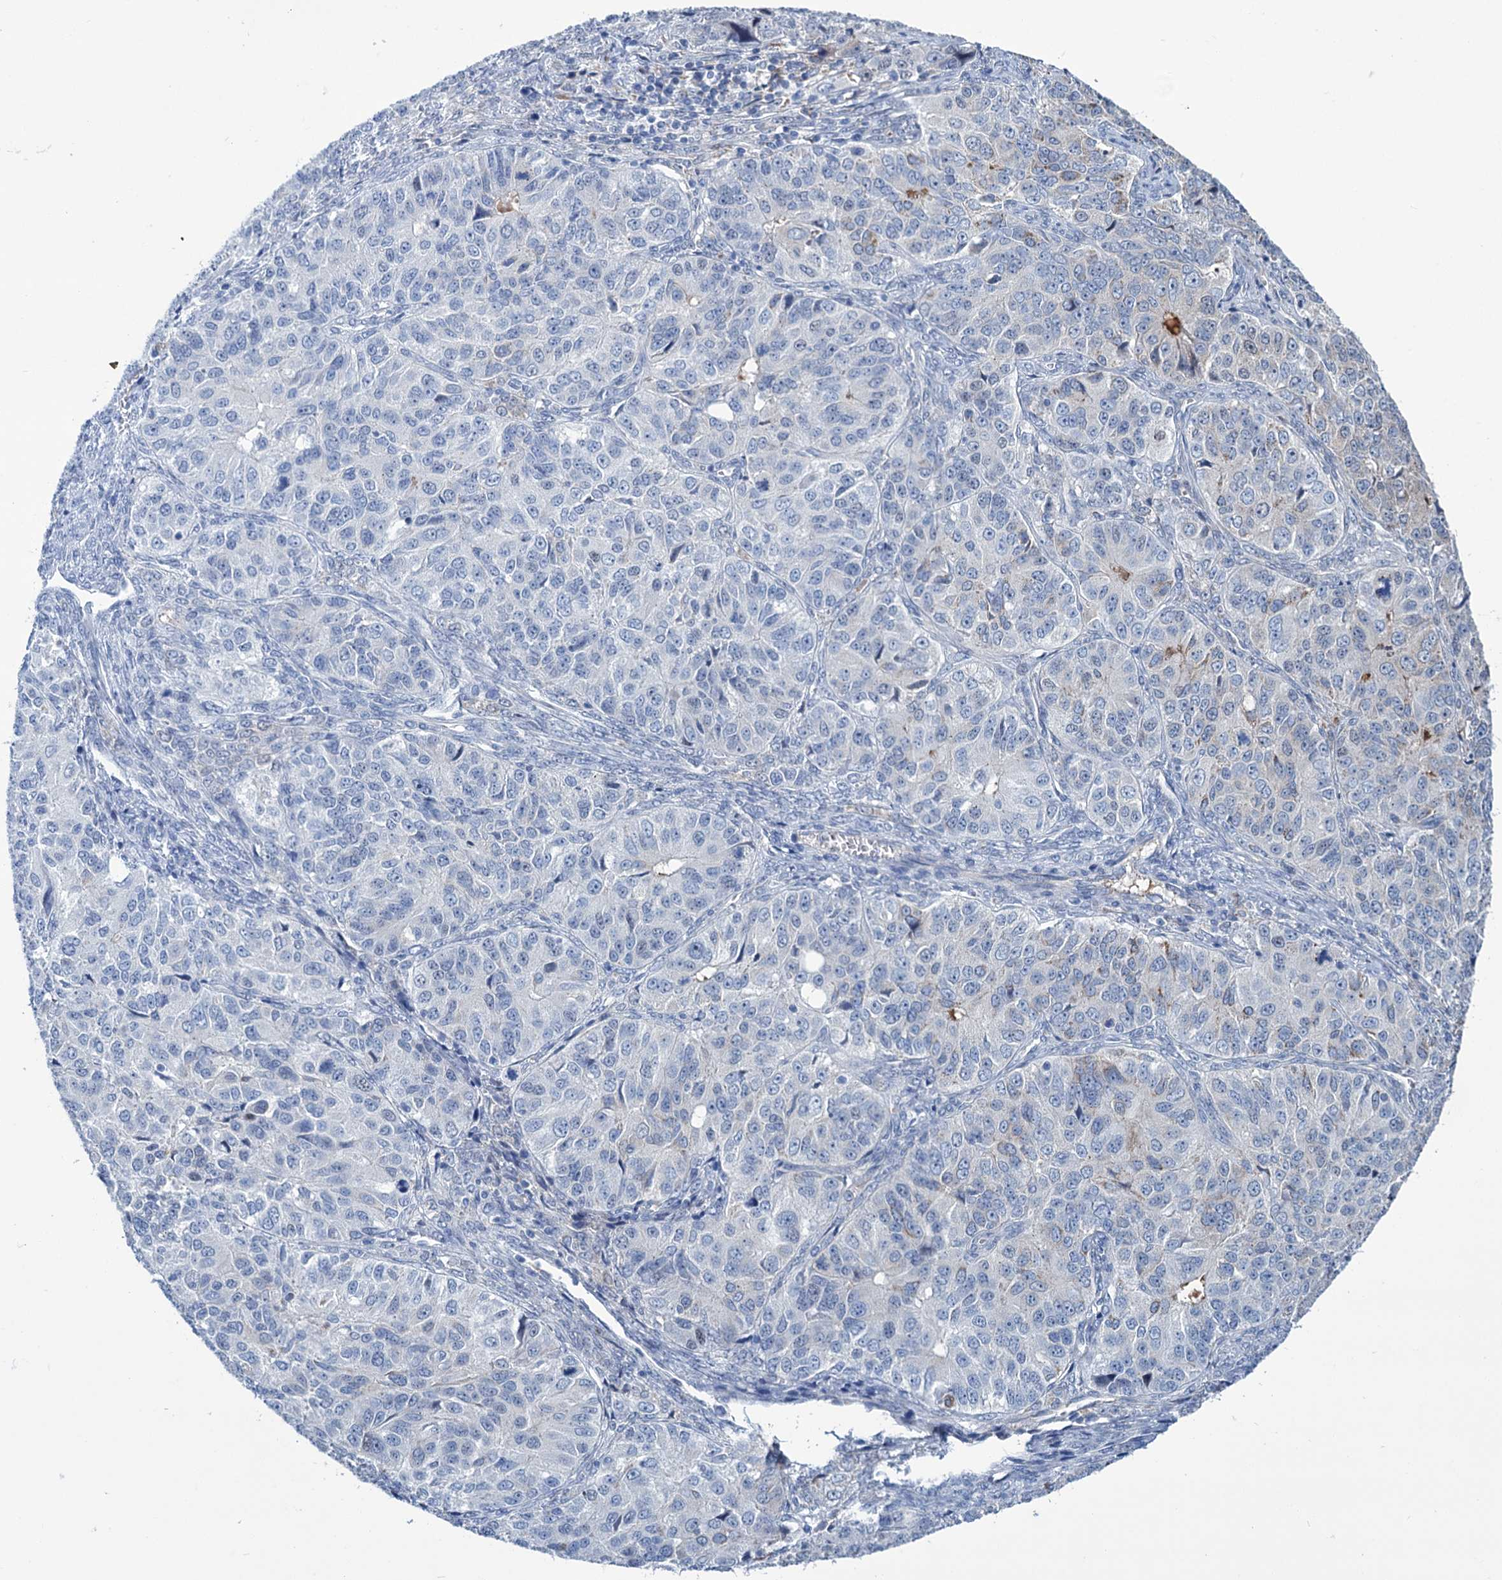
{"staining": {"intensity": "weak", "quantity": "<25%", "location": "cytoplasmic/membranous"}, "tissue": "ovarian cancer", "cell_type": "Tumor cells", "image_type": "cancer", "snomed": [{"axis": "morphology", "description": "Carcinoma, endometroid"}, {"axis": "topography", "description": "Ovary"}], "caption": "High magnification brightfield microscopy of ovarian endometroid carcinoma stained with DAB (3,3'-diaminobenzidine) (brown) and counterstained with hematoxylin (blue): tumor cells show no significant positivity.", "gene": "LPIN1", "patient": {"sex": "female", "age": 51}}